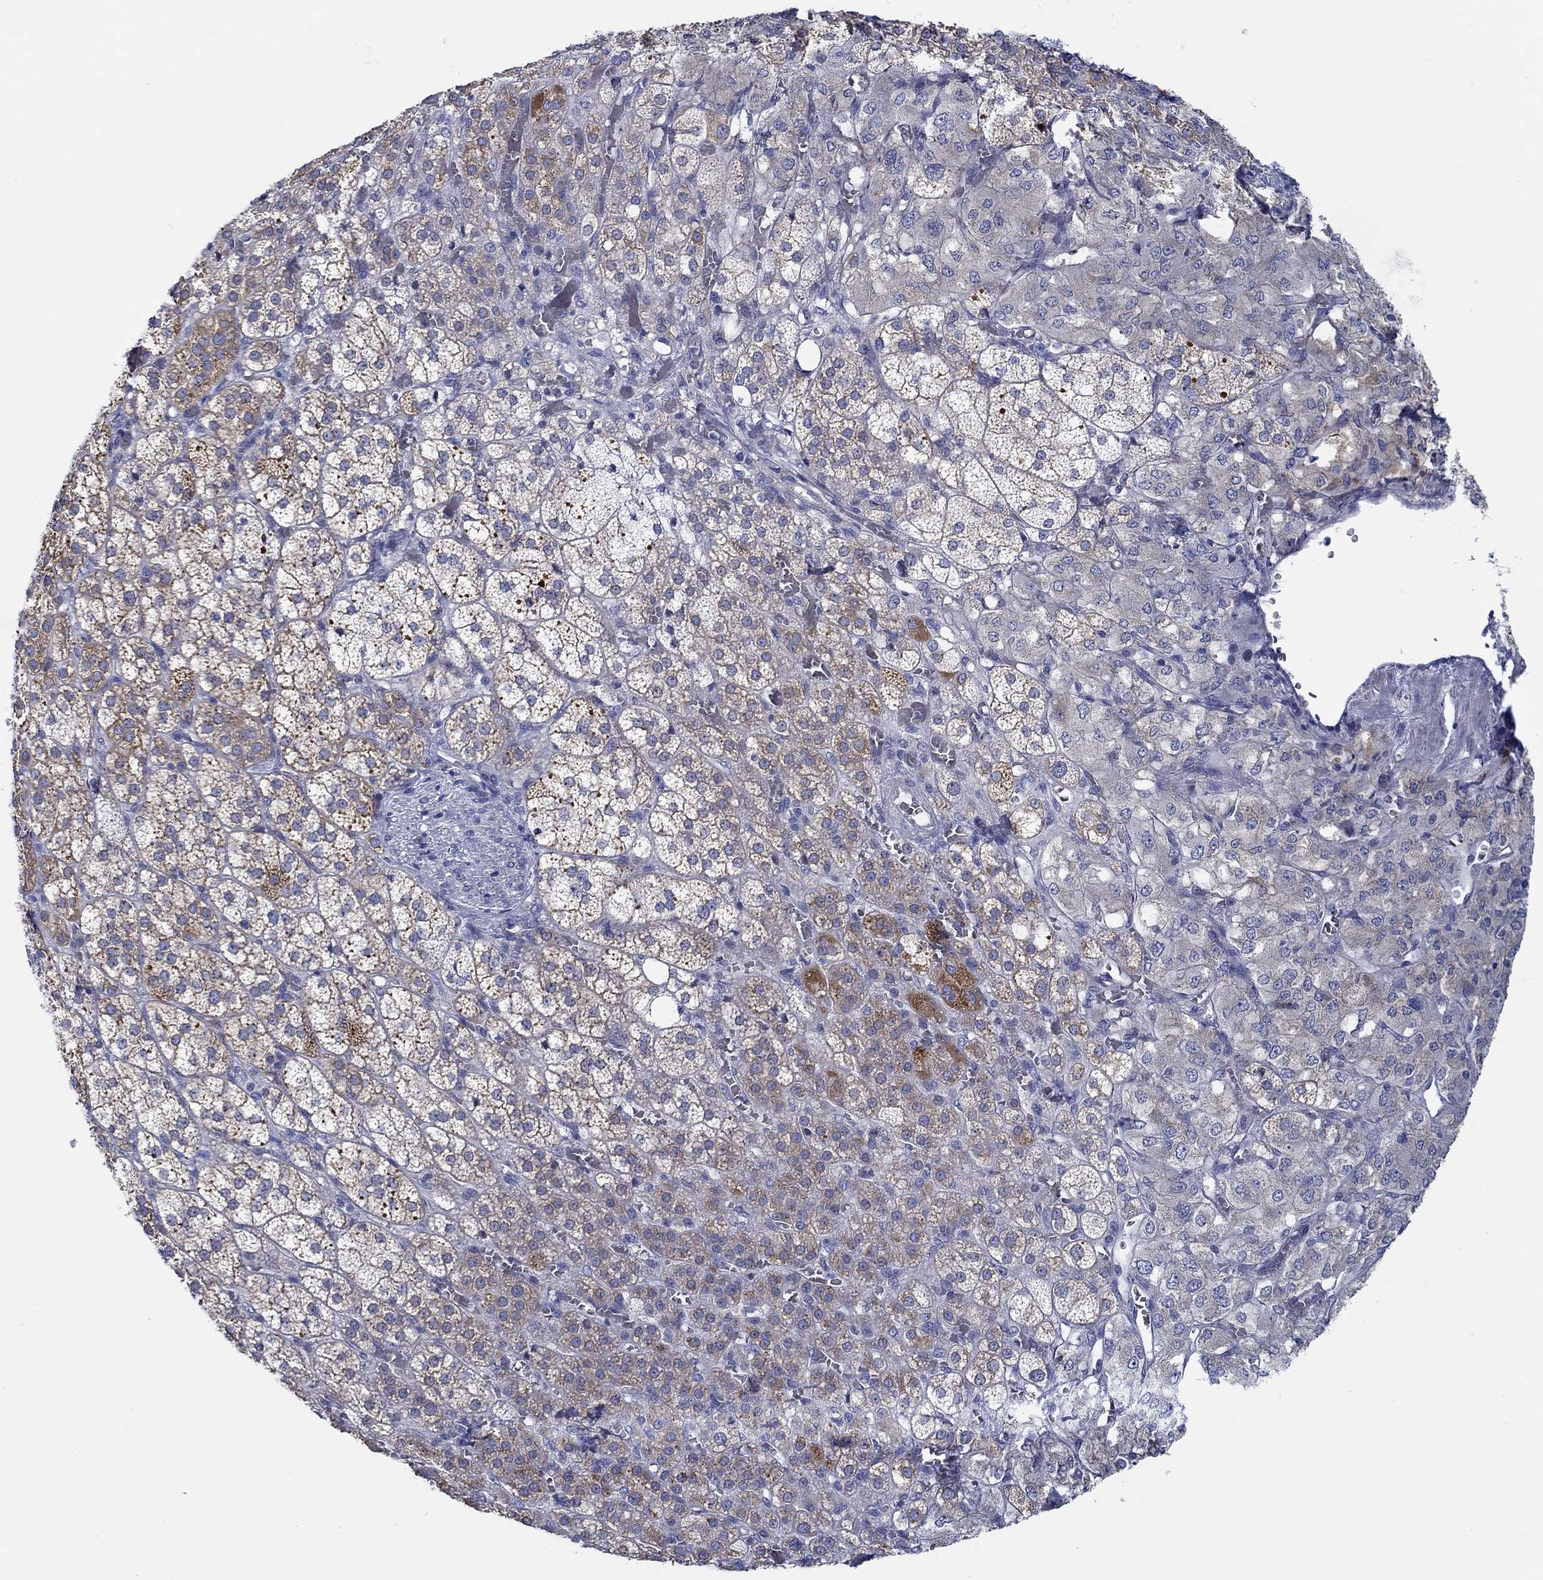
{"staining": {"intensity": "strong", "quantity": "<25%", "location": "cytoplasmic/membranous"}, "tissue": "adrenal gland", "cell_type": "Glandular cells", "image_type": "normal", "snomed": [{"axis": "morphology", "description": "Normal tissue, NOS"}, {"axis": "topography", "description": "Adrenal gland"}], "caption": "A high-resolution photomicrograph shows immunohistochemistry staining of unremarkable adrenal gland, which demonstrates strong cytoplasmic/membranous positivity in approximately <25% of glandular cells. (DAB IHC, brown staining for protein, blue staining for nuclei).", "gene": "SLC27A3", "patient": {"sex": "female", "age": 60}}